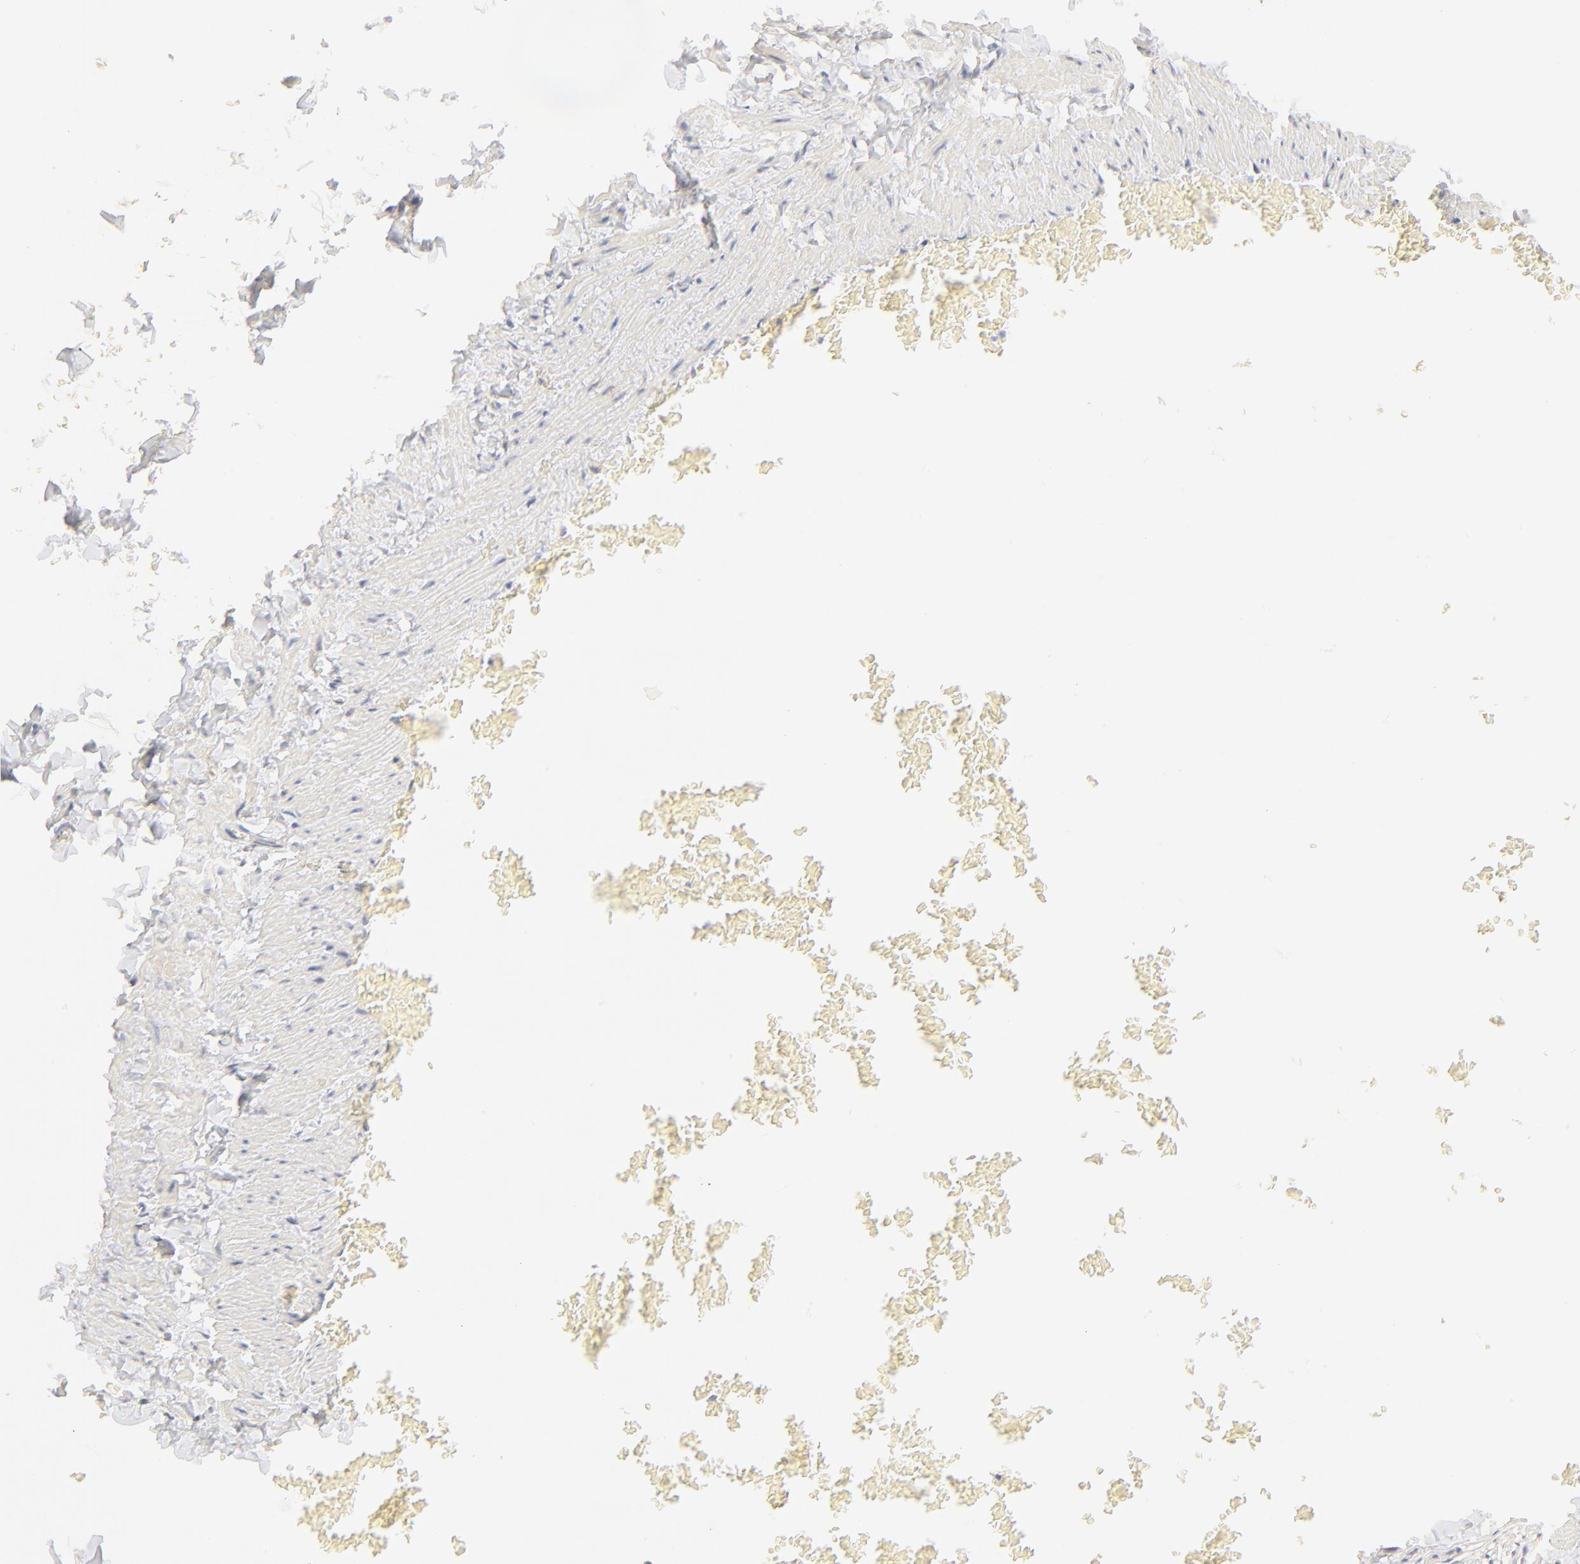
{"staining": {"intensity": "weak", "quantity": "25%-75%", "location": "cytoplasmic/membranous"}, "tissue": "adipose tissue", "cell_type": "Adipocytes", "image_type": "normal", "snomed": [{"axis": "morphology", "description": "Normal tissue, NOS"}, {"axis": "topography", "description": "Vascular tissue"}], "caption": "Adipose tissue was stained to show a protein in brown. There is low levels of weak cytoplasmic/membranous positivity in about 25%-75% of adipocytes. Immunohistochemistry (ihc) stains the protein in brown and the nuclei are stained blue.", "gene": "NKX2", "patient": {"sex": "male", "age": 41}}